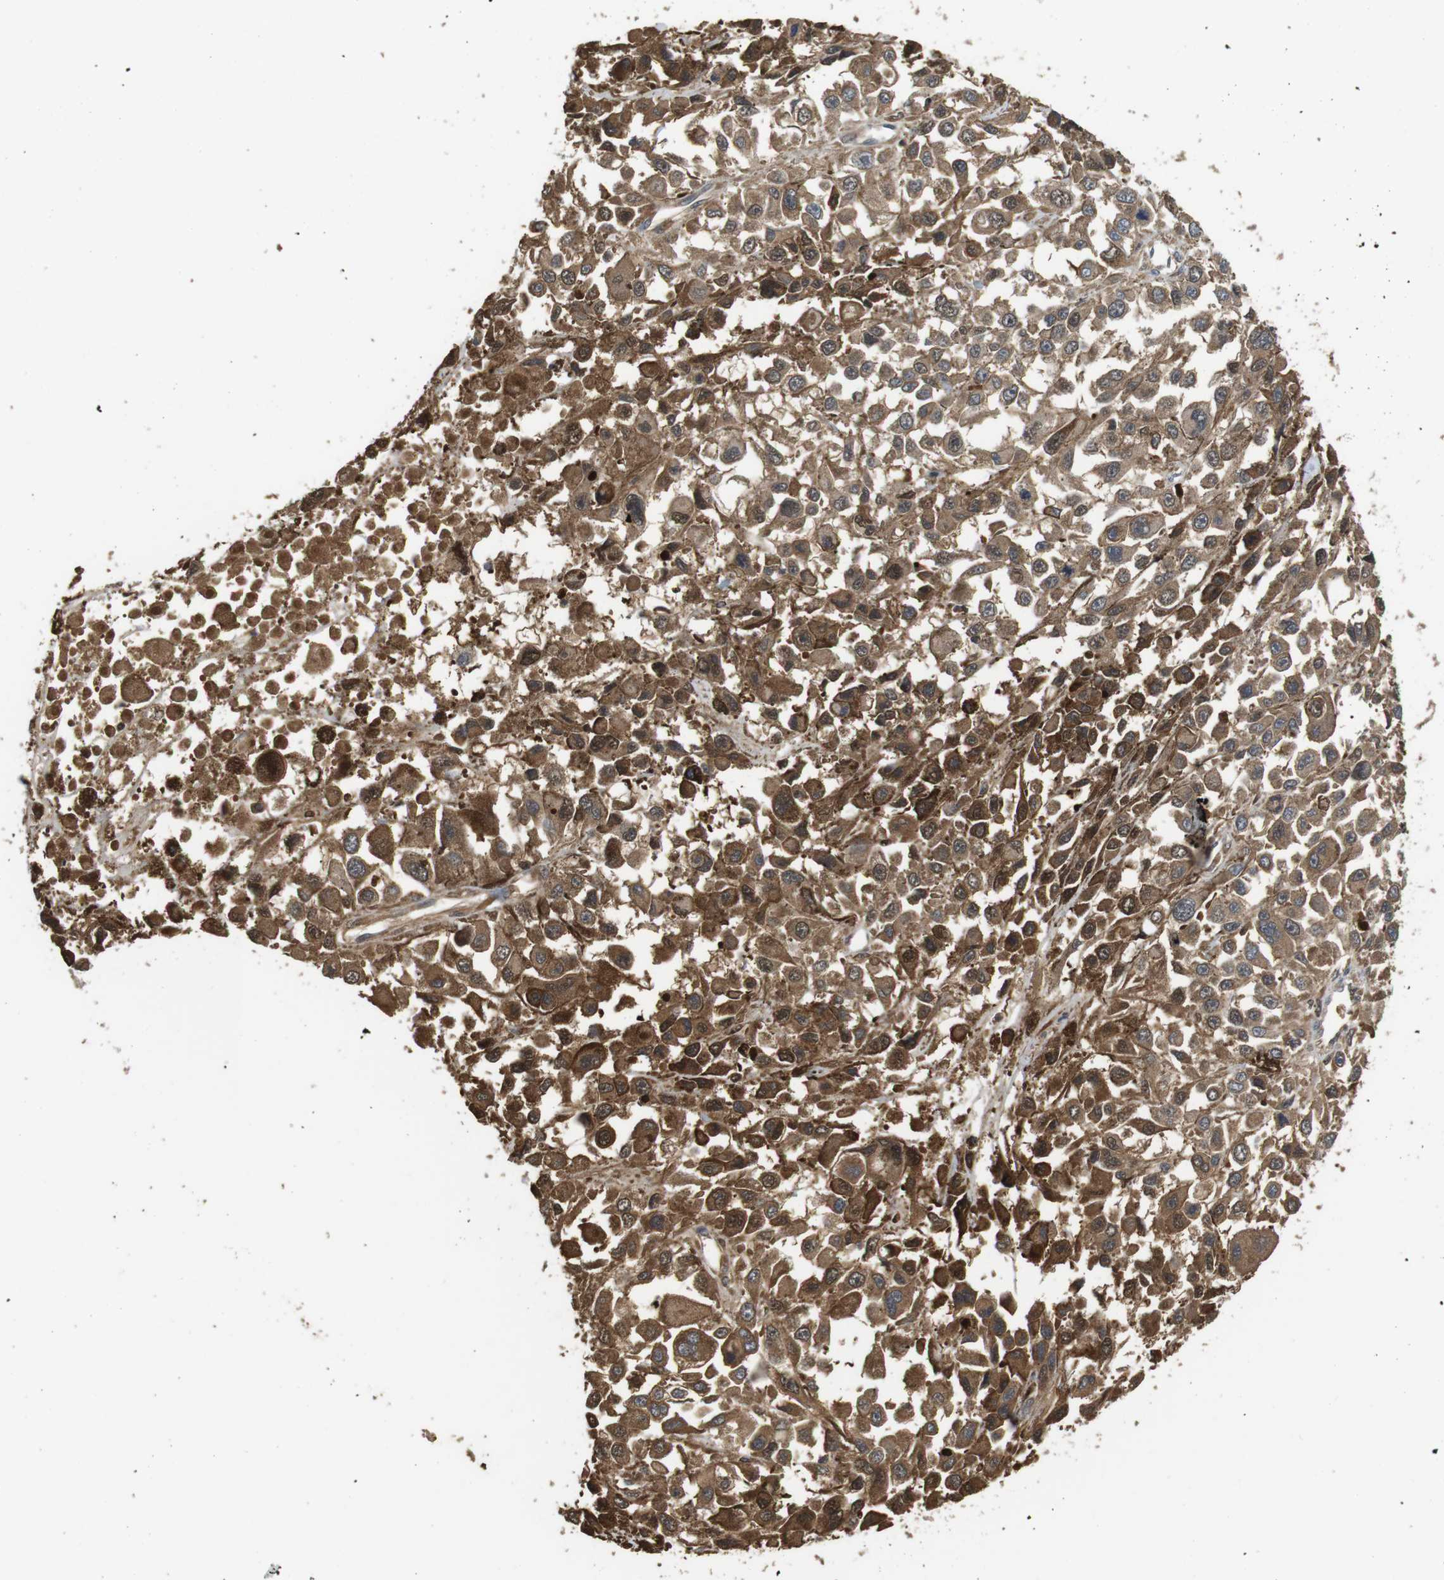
{"staining": {"intensity": "moderate", "quantity": ">75%", "location": "cytoplasmic/membranous,nuclear"}, "tissue": "melanoma", "cell_type": "Tumor cells", "image_type": "cancer", "snomed": [{"axis": "morphology", "description": "Malignant melanoma, Metastatic site"}, {"axis": "topography", "description": "Lymph node"}], "caption": "Immunohistochemical staining of malignant melanoma (metastatic site) exhibits medium levels of moderate cytoplasmic/membranous and nuclear positivity in approximately >75% of tumor cells.", "gene": "LDHA", "patient": {"sex": "male", "age": 59}}